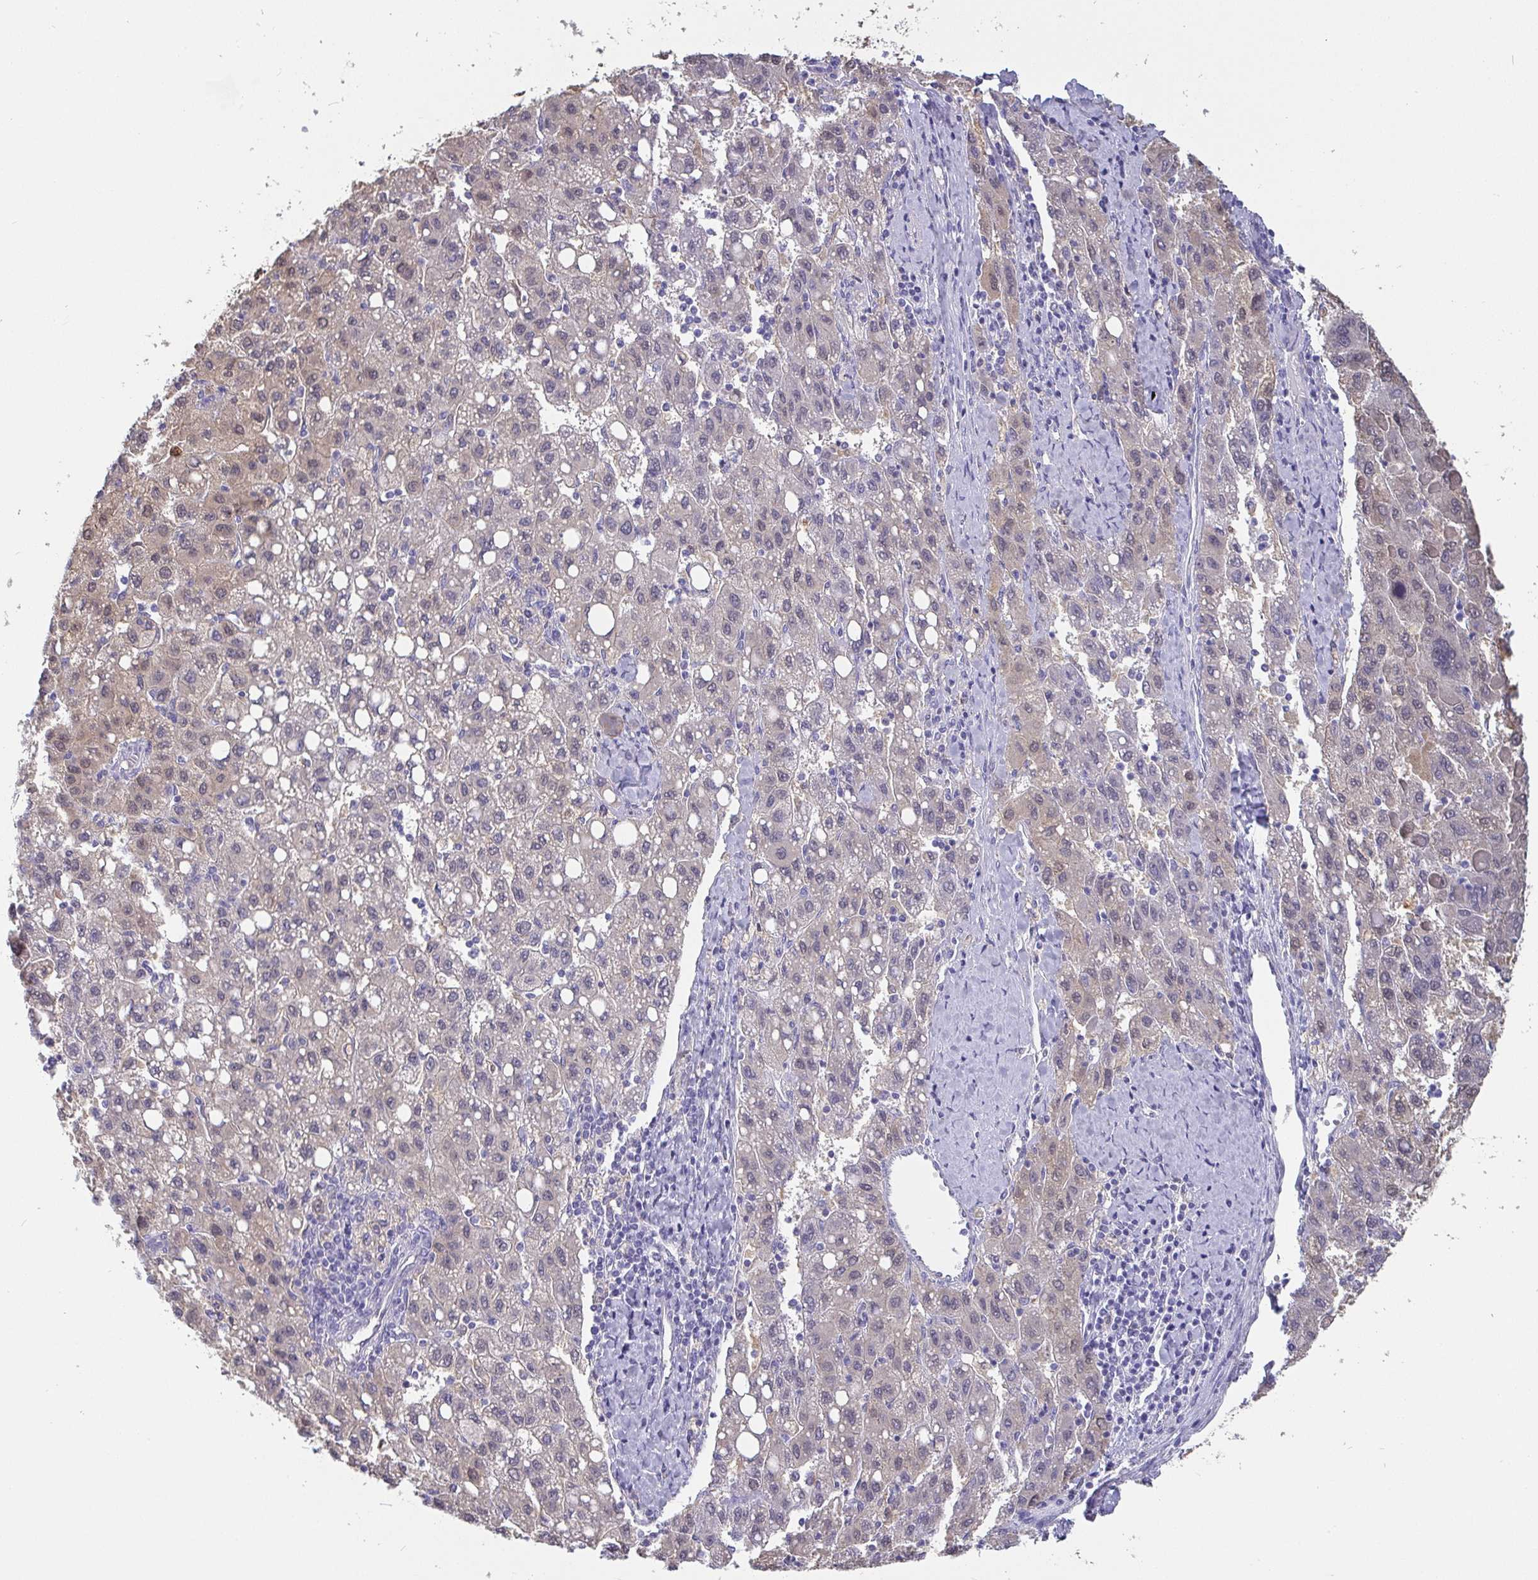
{"staining": {"intensity": "weak", "quantity": "<25%", "location": "nuclear"}, "tissue": "liver cancer", "cell_type": "Tumor cells", "image_type": "cancer", "snomed": [{"axis": "morphology", "description": "Carcinoma, Hepatocellular, NOS"}, {"axis": "topography", "description": "Liver"}], "caption": "A high-resolution histopathology image shows immunohistochemistry staining of hepatocellular carcinoma (liver), which shows no significant positivity in tumor cells. The staining was performed using DAB to visualize the protein expression in brown, while the nuclei were stained in blue with hematoxylin (Magnification: 20x).", "gene": "IDH1", "patient": {"sex": "female", "age": 82}}